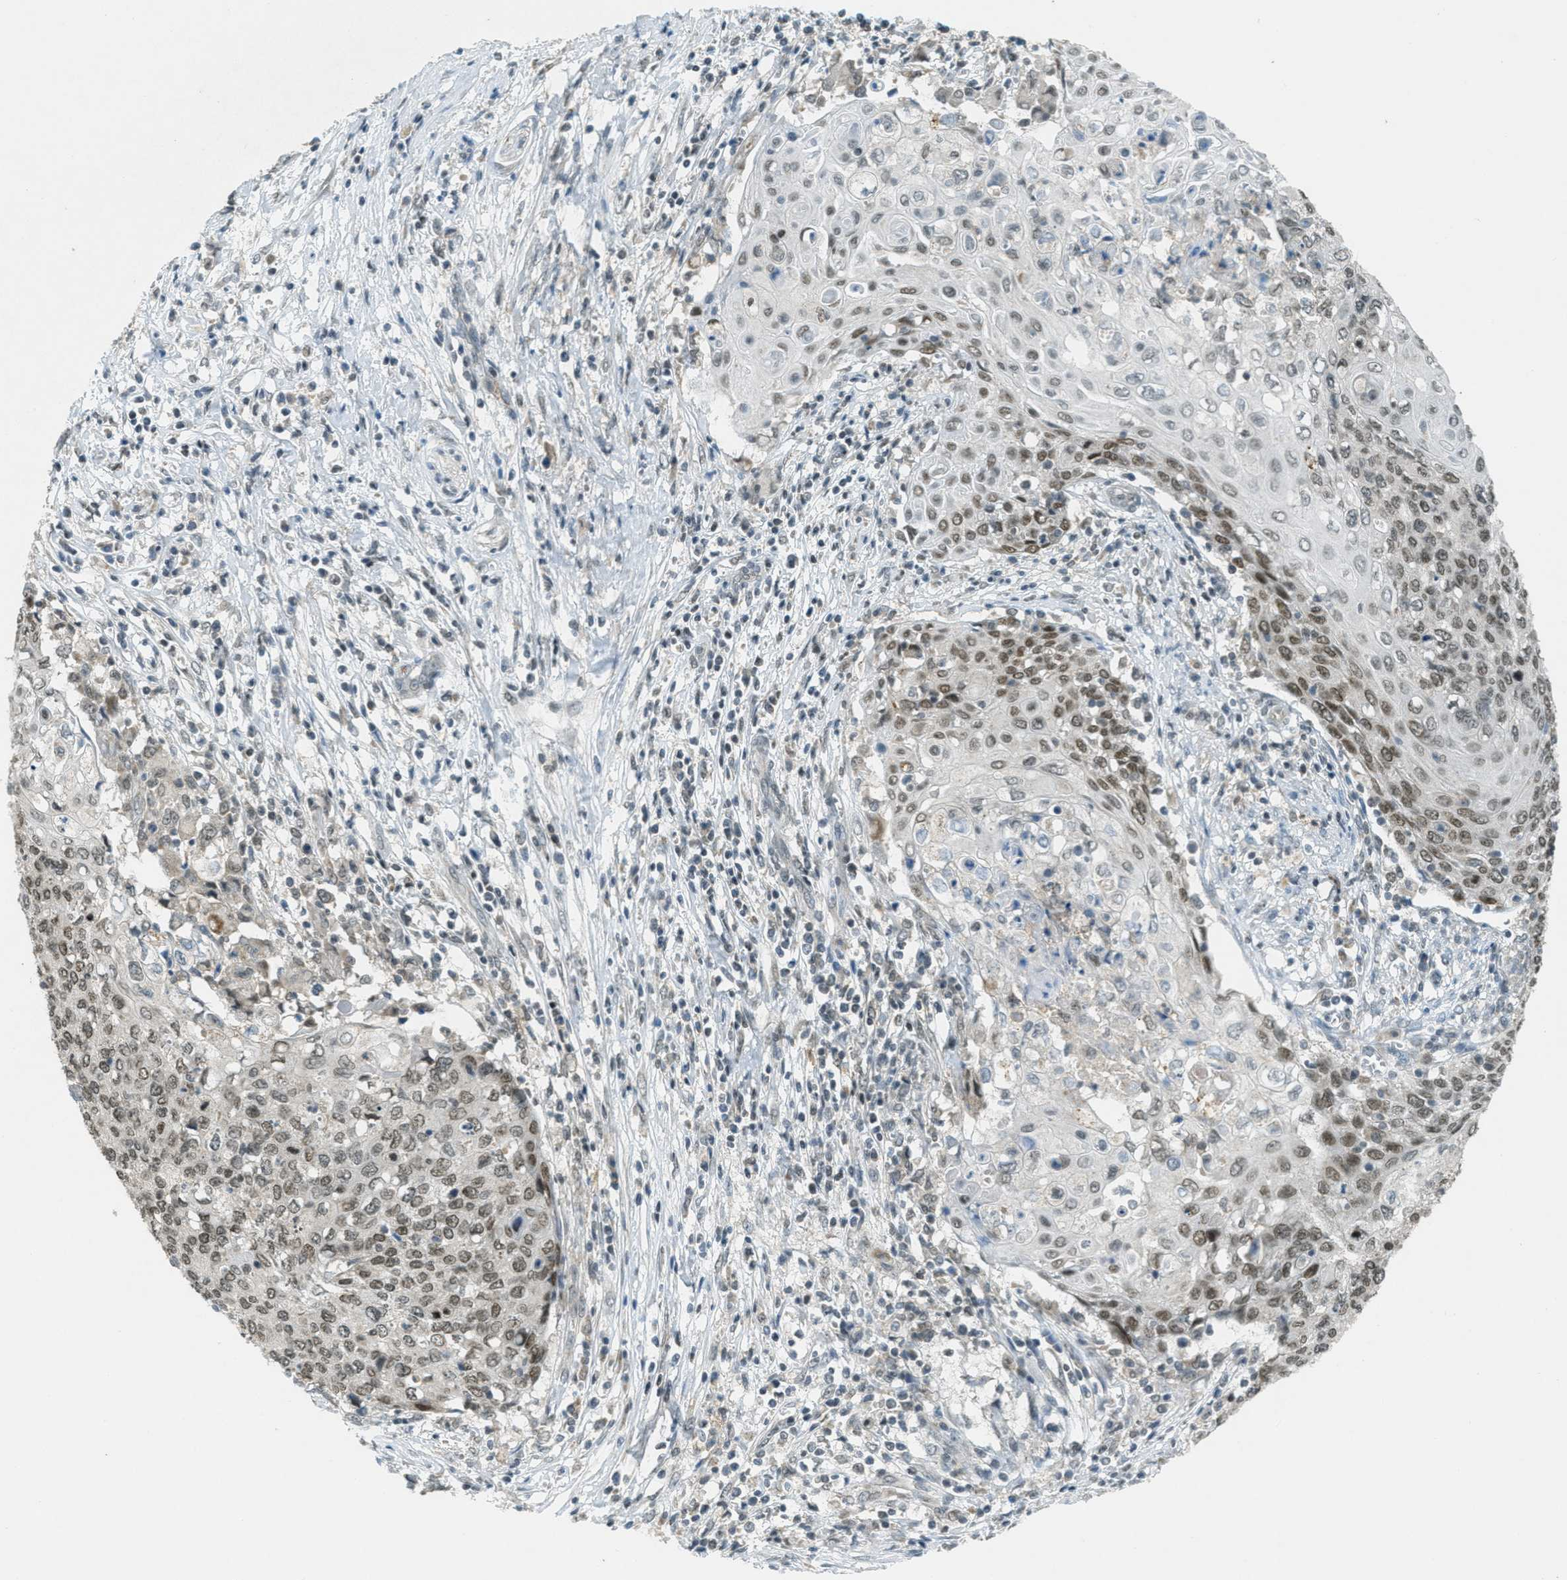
{"staining": {"intensity": "moderate", "quantity": ">75%", "location": "nuclear"}, "tissue": "cervical cancer", "cell_type": "Tumor cells", "image_type": "cancer", "snomed": [{"axis": "morphology", "description": "Squamous cell carcinoma, NOS"}, {"axis": "topography", "description": "Cervix"}], "caption": "The photomicrograph demonstrates immunohistochemical staining of cervical cancer. There is moderate nuclear expression is seen in about >75% of tumor cells. The protein is stained brown, and the nuclei are stained in blue (DAB (3,3'-diaminobenzidine) IHC with brightfield microscopy, high magnification).", "gene": "TCF20", "patient": {"sex": "female", "age": 39}}